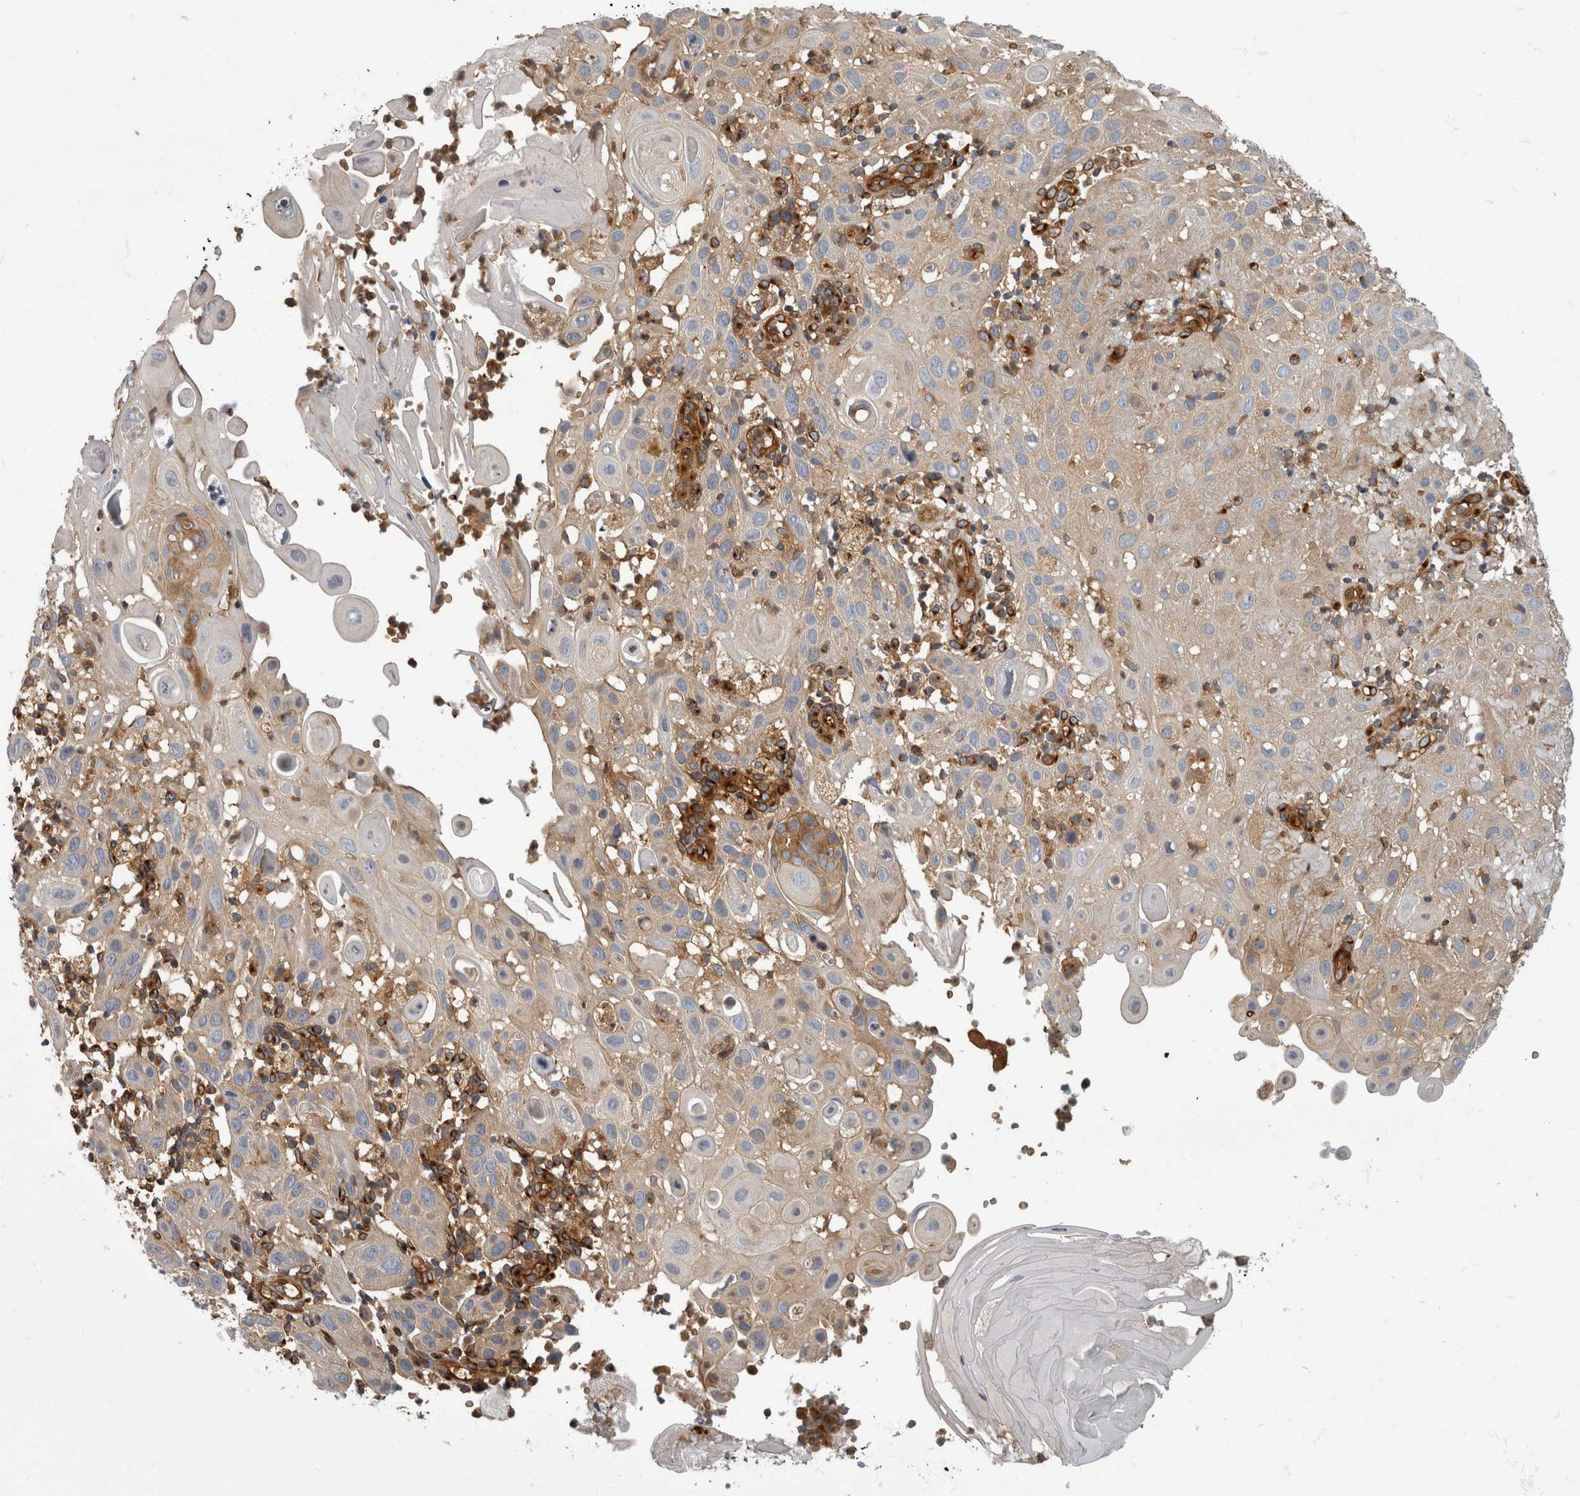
{"staining": {"intensity": "weak", "quantity": "<25%", "location": "cytoplasmic/membranous"}, "tissue": "skin cancer", "cell_type": "Tumor cells", "image_type": "cancer", "snomed": [{"axis": "morphology", "description": "Normal tissue, NOS"}, {"axis": "morphology", "description": "Squamous cell carcinoma, NOS"}, {"axis": "topography", "description": "Skin"}], "caption": "Immunohistochemical staining of skin cancer (squamous cell carcinoma) reveals no significant staining in tumor cells.", "gene": "HOOK3", "patient": {"sex": "female", "age": 96}}